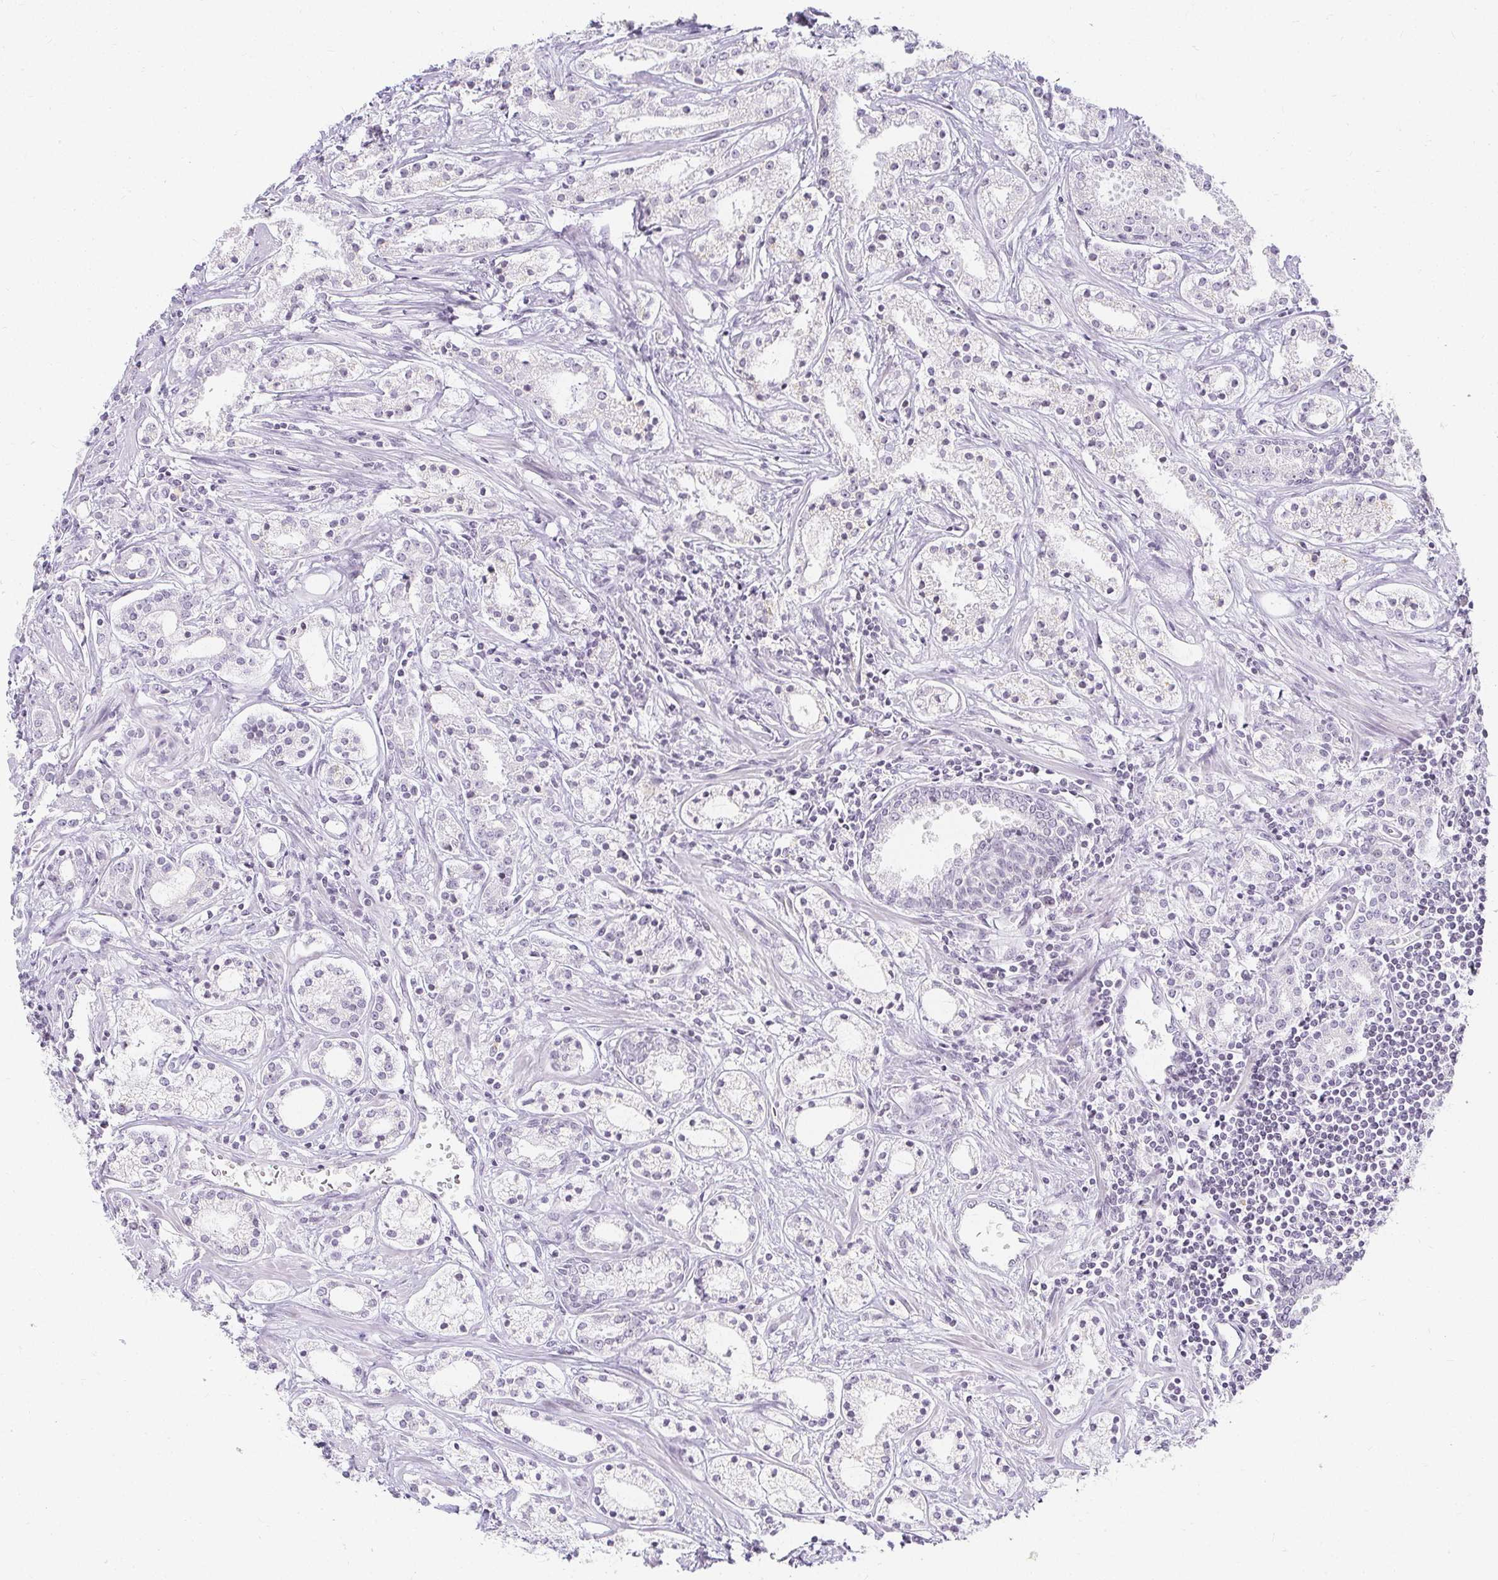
{"staining": {"intensity": "negative", "quantity": "none", "location": "none"}, "tissue": "prostate cancer", "cell_type": "Tumor cells", "image_type": "cancer", "snomed": [{"axis": "morphology", "description": "Adenocarcinoma, Medium grade"}, {"axis": "topography", "description": "Prostate"}], "caption": "A histopathology image of prostate cancer (medium-grade adenocarcinoma) stained for a protein reveals no brown staining in tumor cells.", "gene": "ACAN", "patient": {"sex": "male", "age": 57}}